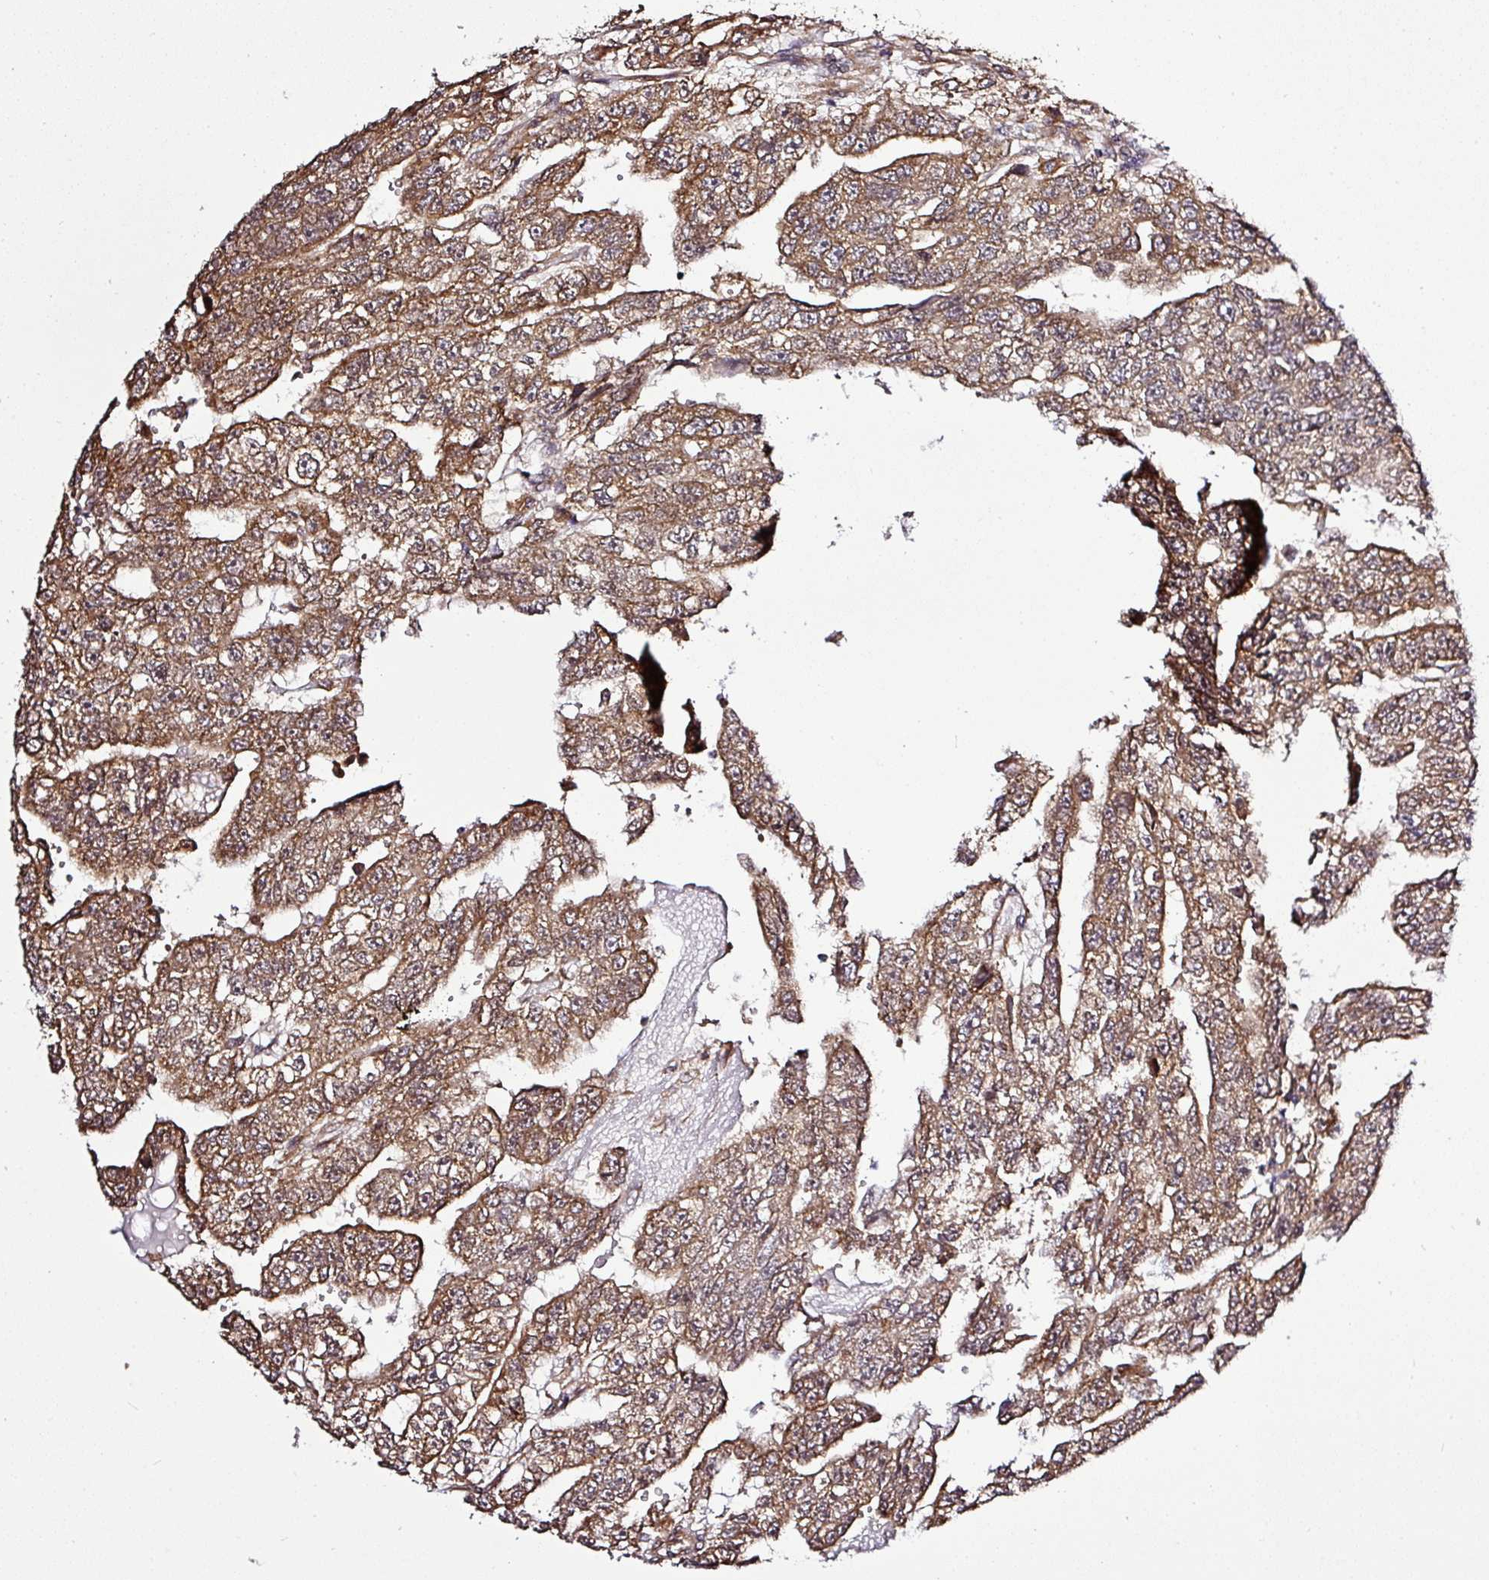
{"staining": {"intensity": "moderate", "quantity": ">75%", "location": "cytoplasmic/membranous,nuclear"}, "tissue": "testis cancer", "cell_type": "Tumor cells", "image_type": "cancer", "snomed": [{"axis": "morphology", "description": "Carcinoma, Embryonal, NOS"}, {"axis": "topography", "description": "Testis"}], "caption": "Immunohistochemistry (IHC) of human testis embryonal carcinoma reveals medium levels of moderate cytoplasmic/membranous and nuclear staining in about >75% of tumor cells.", "gene": "FAM153A", "patient": {"sex": "male", "age": 20}}